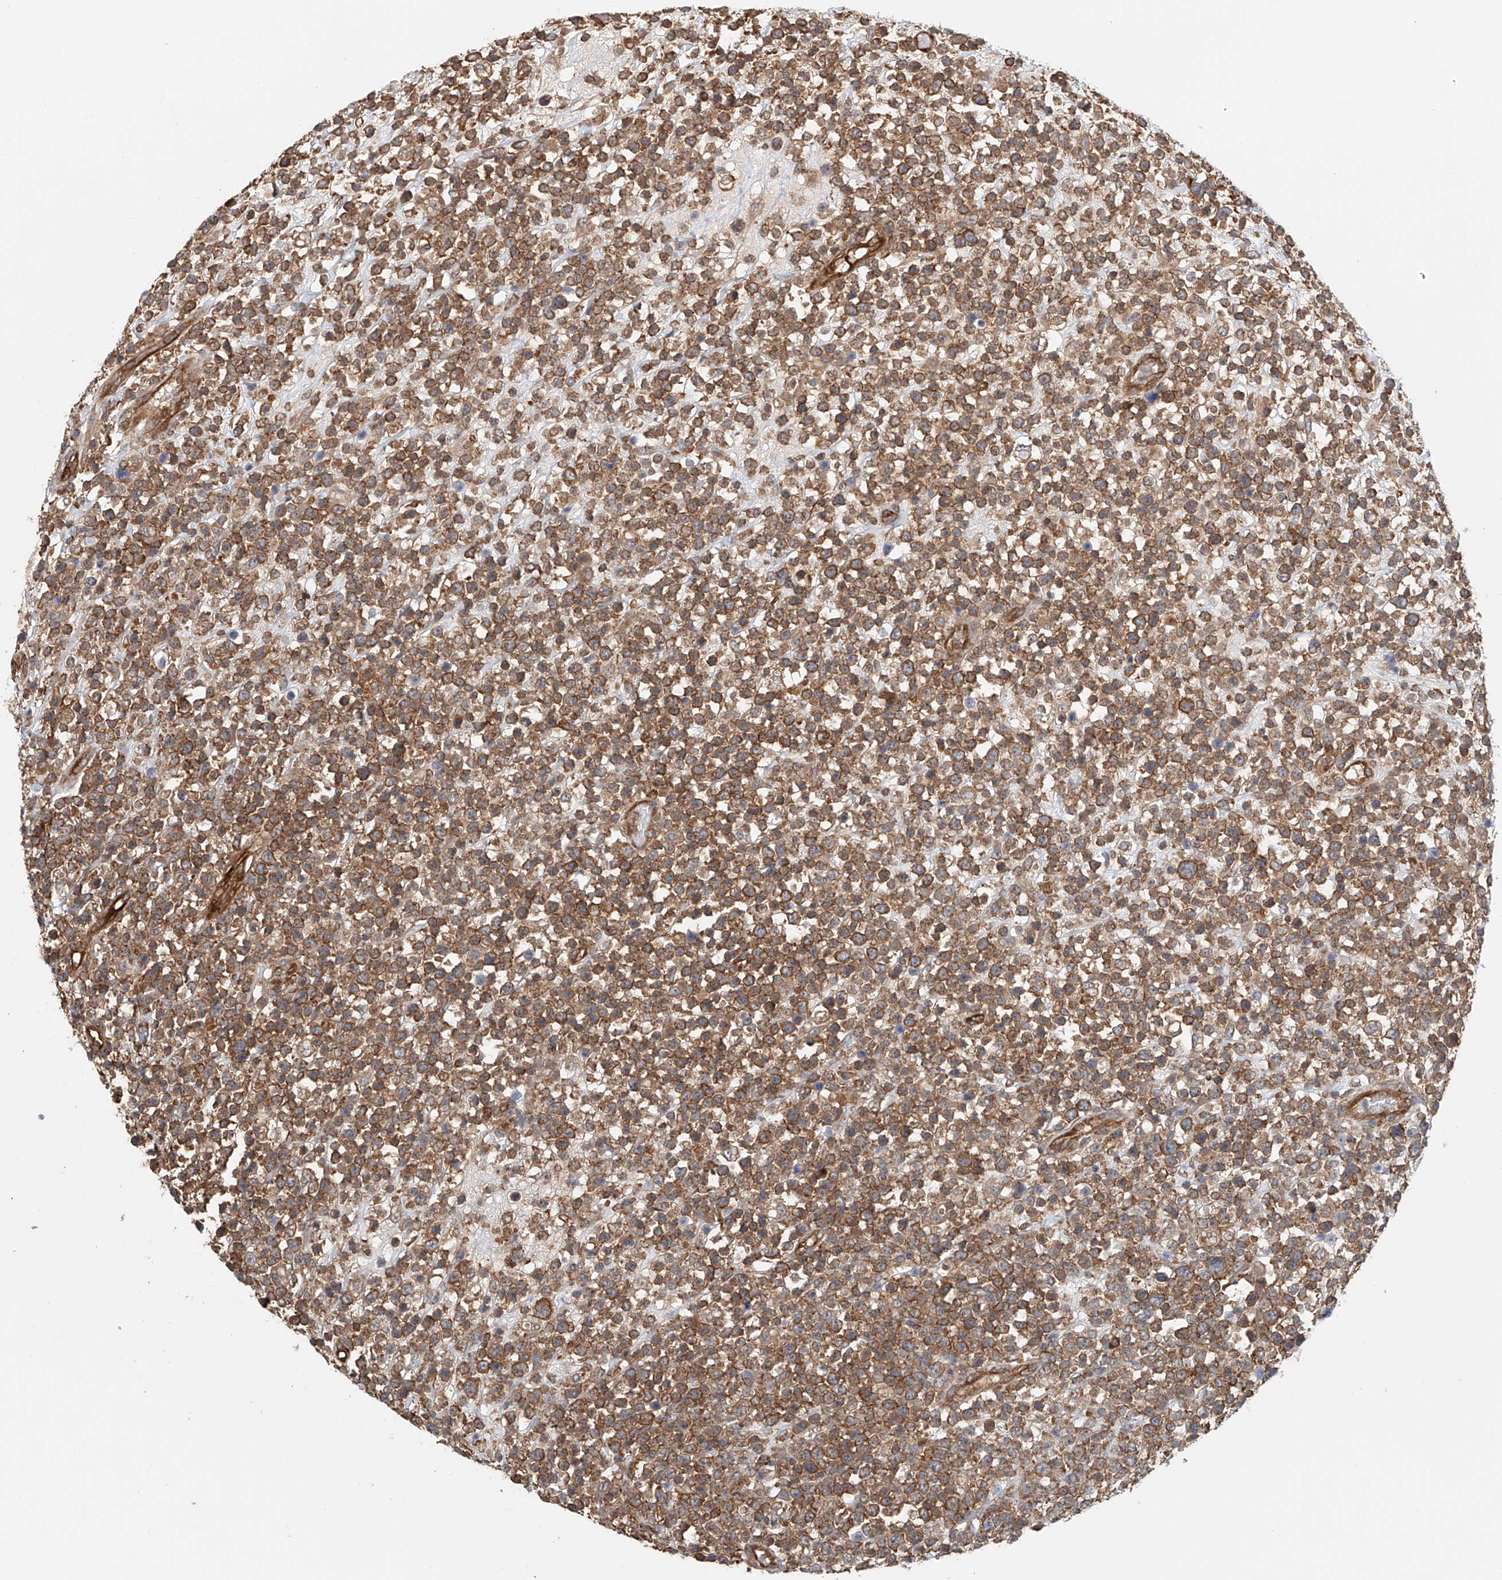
{"staining": {"intensity": "moderate", "quantity": ">75%", "location": "cytoplasmic/membranous"}, "tissue": "lymphoma", "cell_type": "Tumor cells", "image_type": "cancer", "snomed": [{"axis": "morphology", "description": "Malignant lymphoma, non-Hodgkin's type, High grade"}, {"axis": "topography", "description": "Colon"}], "caption": "Immunohistochemical staining of high-grade malignant lymphoma, non-Hodgkin's type demonstrates moderate cytoplasmic/membranous protein staining in approximately >75% of tumor cells. Nuclei are stained in blue.", "gene": "FRYL", "patient": {"sex": "female", "age": 53}}